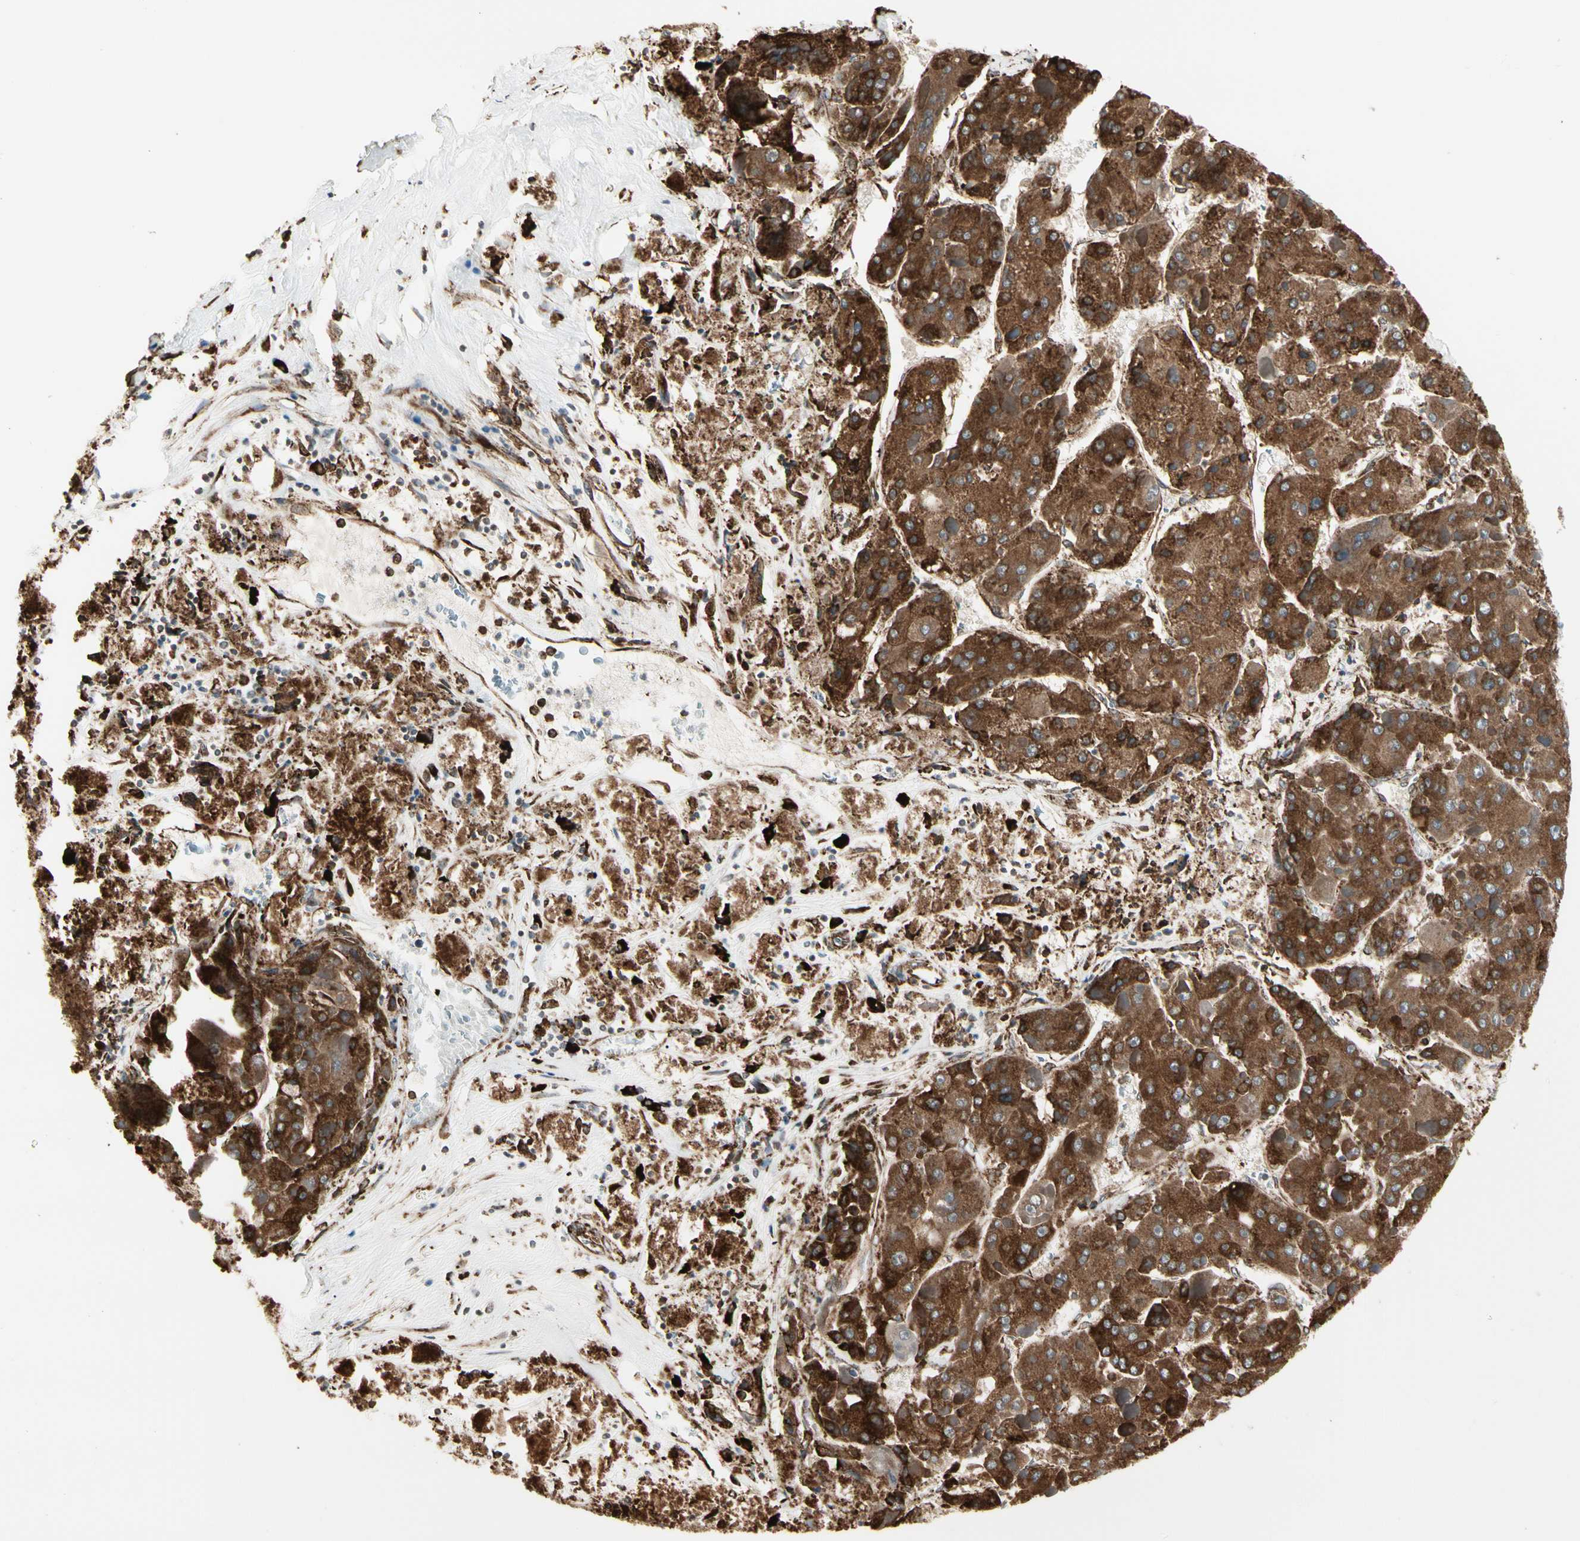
{"staining": {"intensity": "strong", "quantity": ">75%", "location": "cytoplasmic/membranous"}, "tissue": "liver cancer", "cell_type": "Tumor cells", "image_type": "cancer", "snomed": [{"axis": "morphology", "description": "Carcinoma, Hepatocellular, NOS"}, {"axis": "topography", "description": "Liver"}], "caption": "High-magnification brightfield microscopy of liver hepatocellular carcinoma stained with DAB (3,3'-diaminobenzidine) (brown) and counterstained with hematoxylin (blue). tumor cells exhibit strong cytoplasmic/membranous expression is identified in approximately>75% of cells.", "gene": "HSP90B1", "patient": {"sex": "female", "age": 73}}